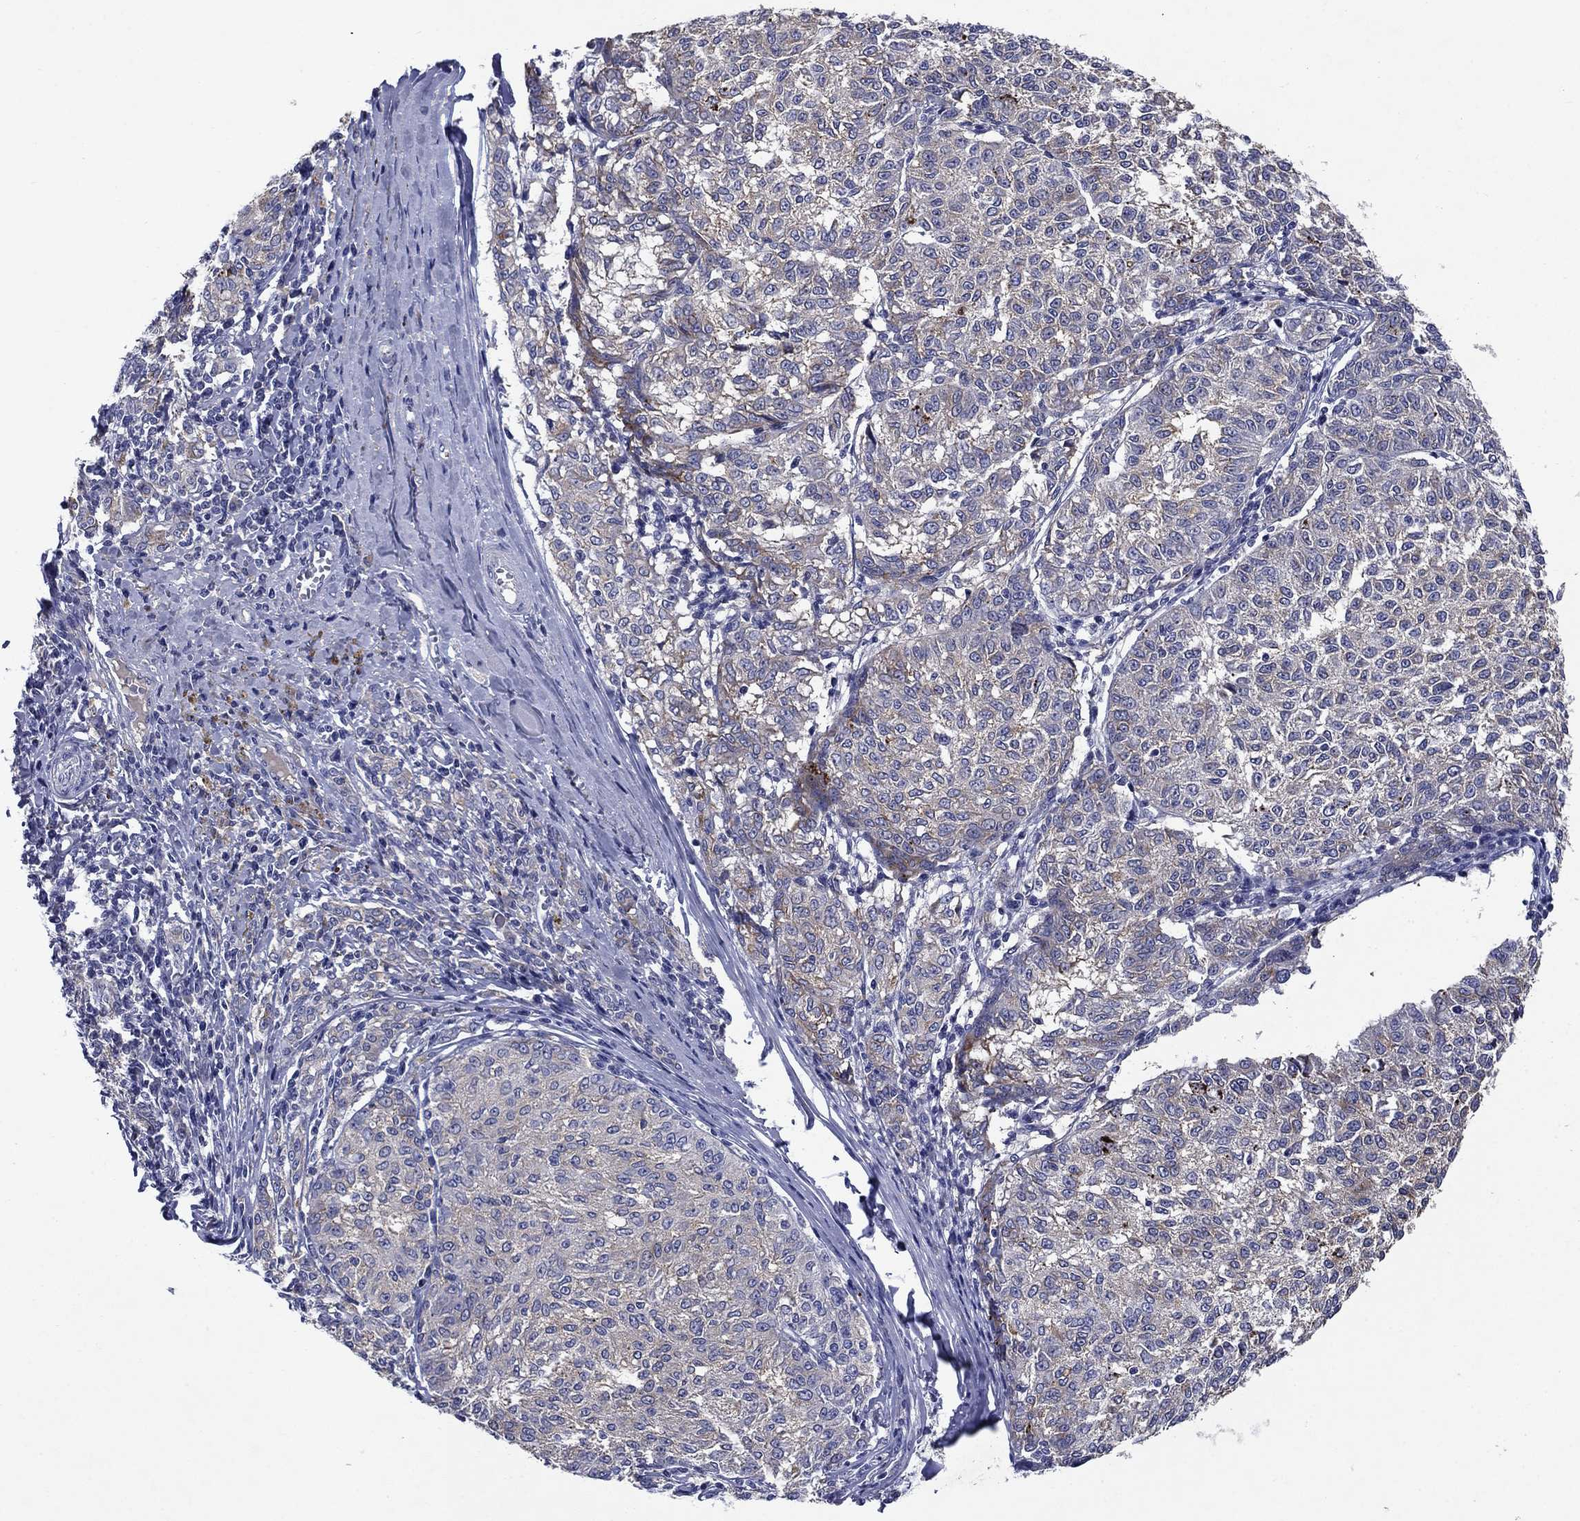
{"staining": {"intensity": "weak", "quantity": "<25%", "location": "cytoplasmic/membranous"}, "tissue": "melanoma", "cell_type": "Tumor cells", "image_type": "cancer", "snomed": [{"axis": "morphology", "description": "Malignant melanoma, NOS"}, {"axis": "topography", "description": "Skin"}], "caption": "Photomicrograph shows no significant protein positivity in tumor cells of malignant melanoma.", "gene": "STAB2", "patient": {"sex": "female", "age": 72}}